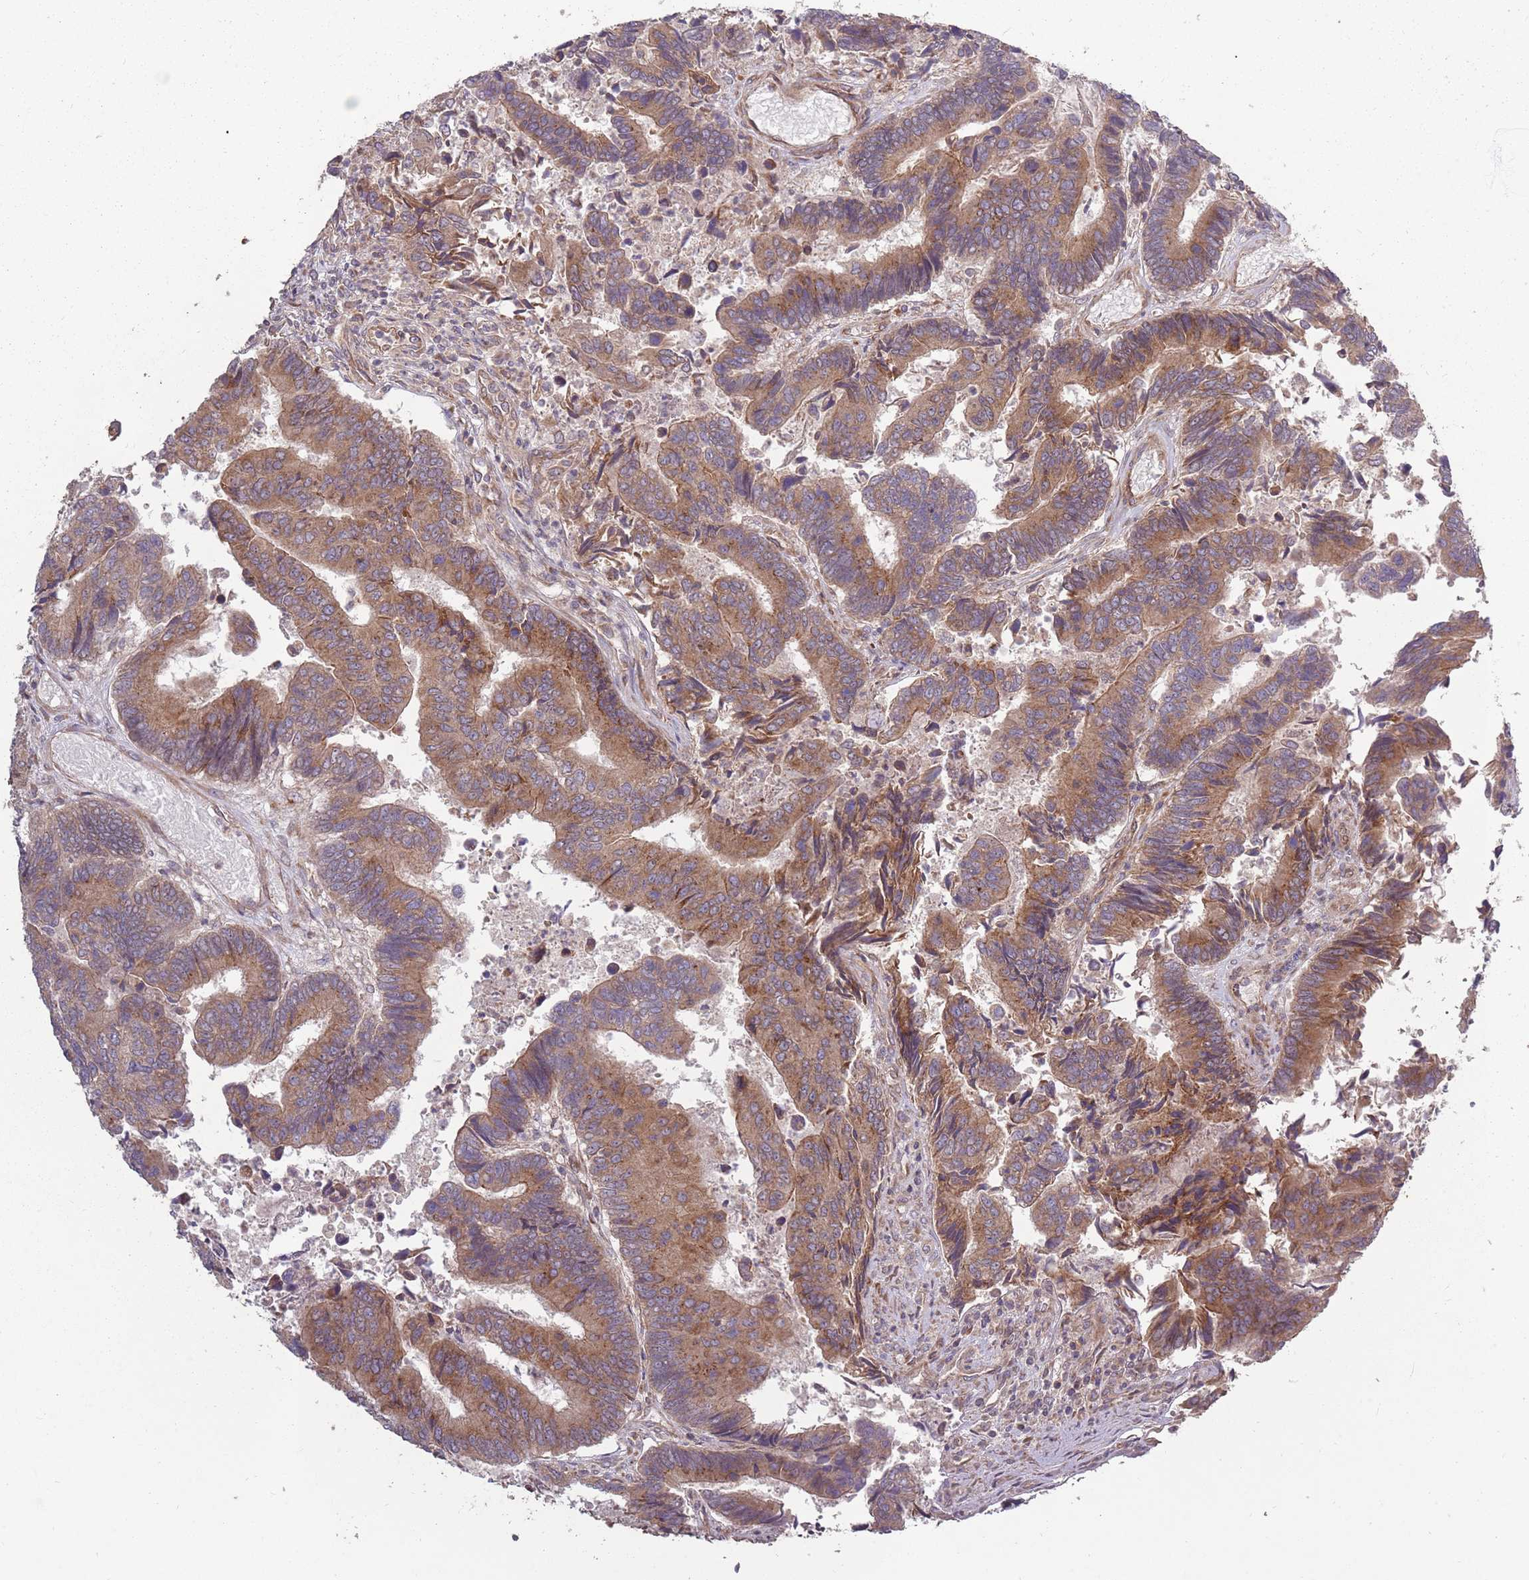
{"staining": {"intensity": "moderate", "quantity": ">75%", "location": "cytoplasmic/membranous"}, "tissue": "colorectal cancer", "cell_type": "Tumor cells", "image_type": "cancer", "snomed": [{"axis": "morphology", "description": "Adenocarcinoma, NOS"}, {"axis": "topography", "description": "Colon"}], "caption": "Protein positivity by immunohistochemistry (IHC) displays moderate cytoplasmic/membranous positivity in about >75% of tumor cells in colorectal cancer (adenocarcinoma).", "gene": "PLD6", "patient": {"sex": "female", "age": 67}}